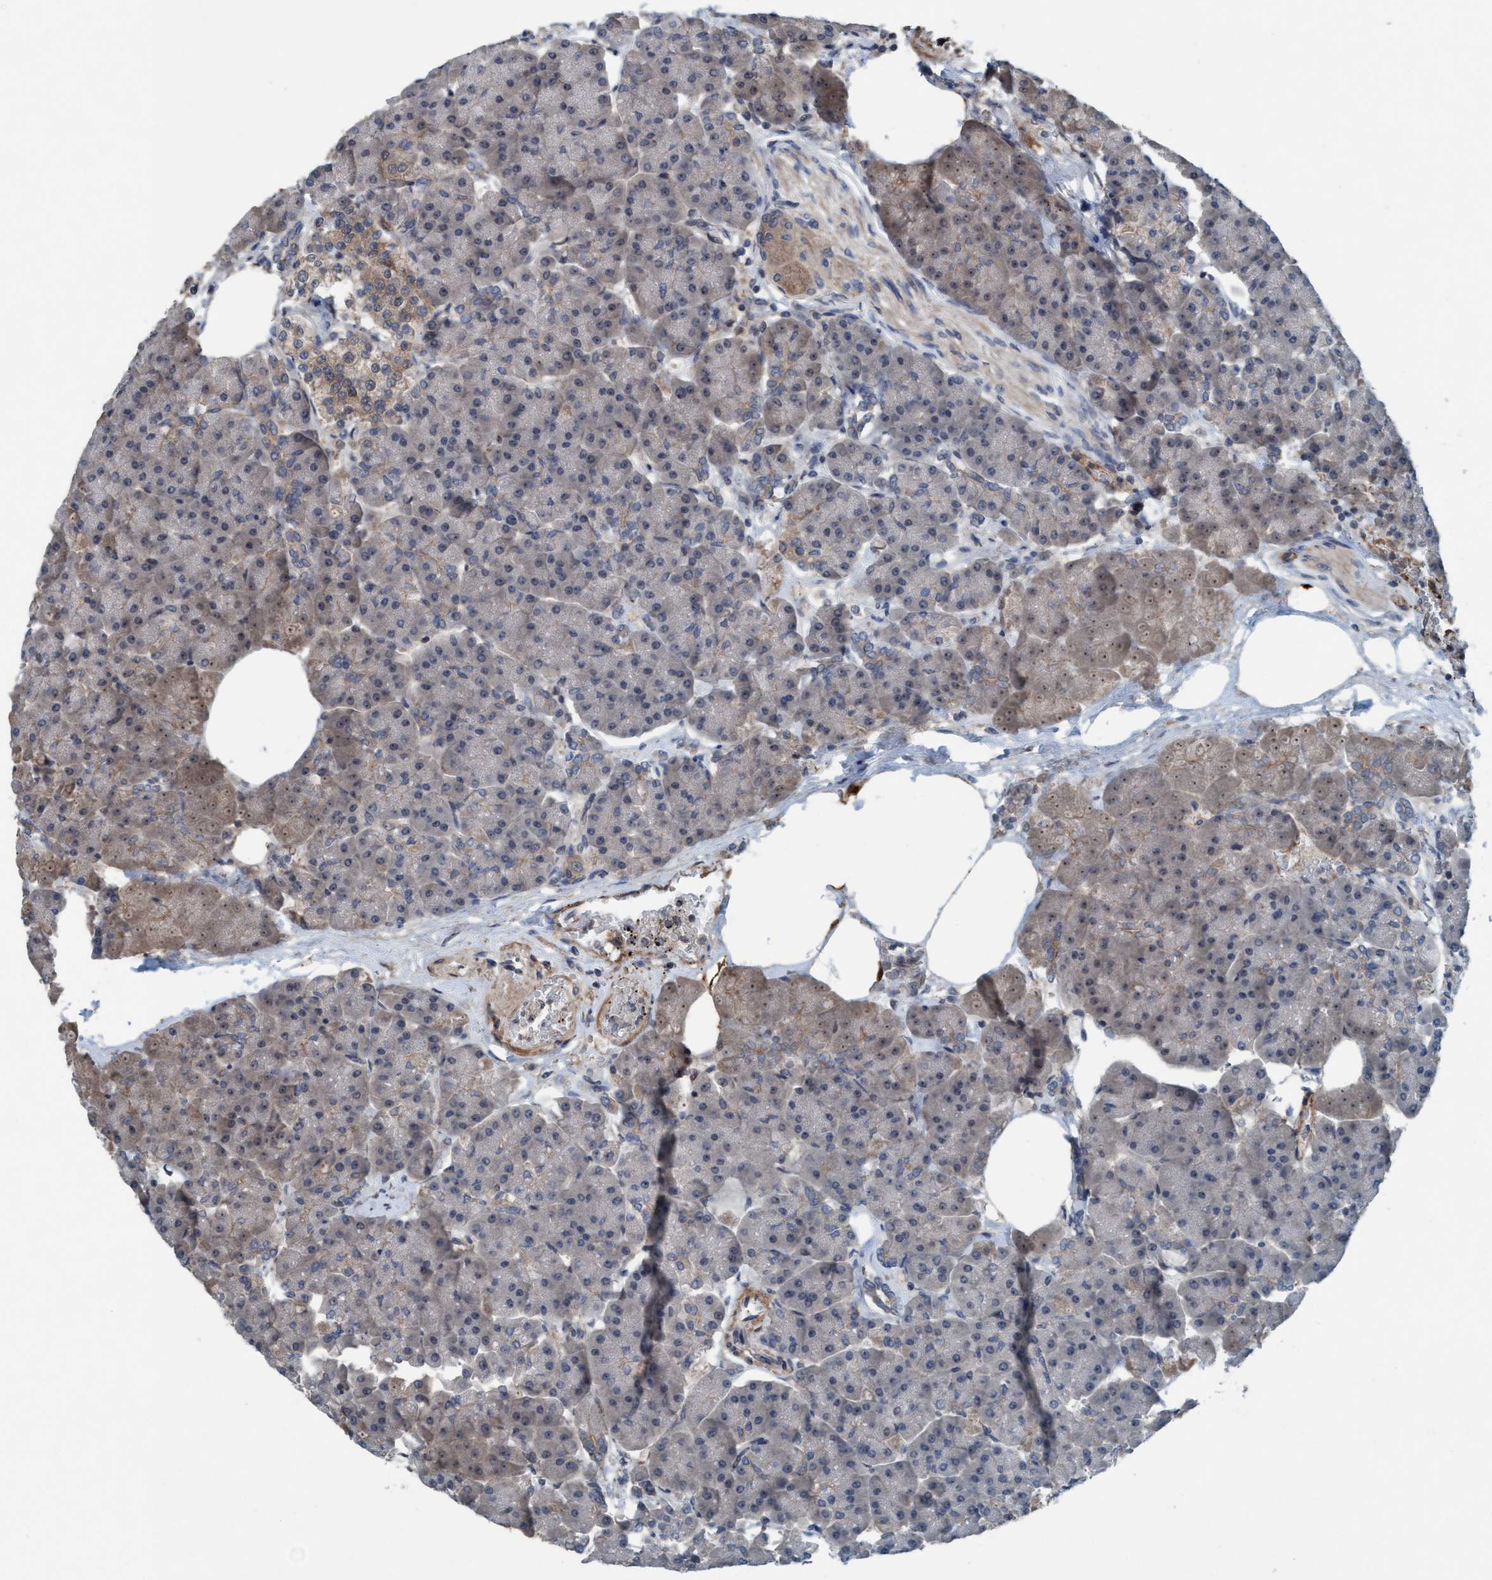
{"staining": {"intensity": "moderate", "quantity": "<25%", "location": "cytoplasmic/membranous"}, "tissue": "pancreas", "cell_type": "Exocrine glandular cells", "image_type": "normal", "snomed": [{"axis": "morphology", "description": "Normal tissue, NOS"}, {"axis": "topography", "description": "Pancreas"}], "caption": "Exocrine glandular cells exhibit low levels of moderate cytoplasmic/membranous positivity in about <25% of cells in benign pancreas. (IHC, brightfield microscopy, high magnification).", "gene": "NISCH", "patient": {"sex": "female", "age": 70}}